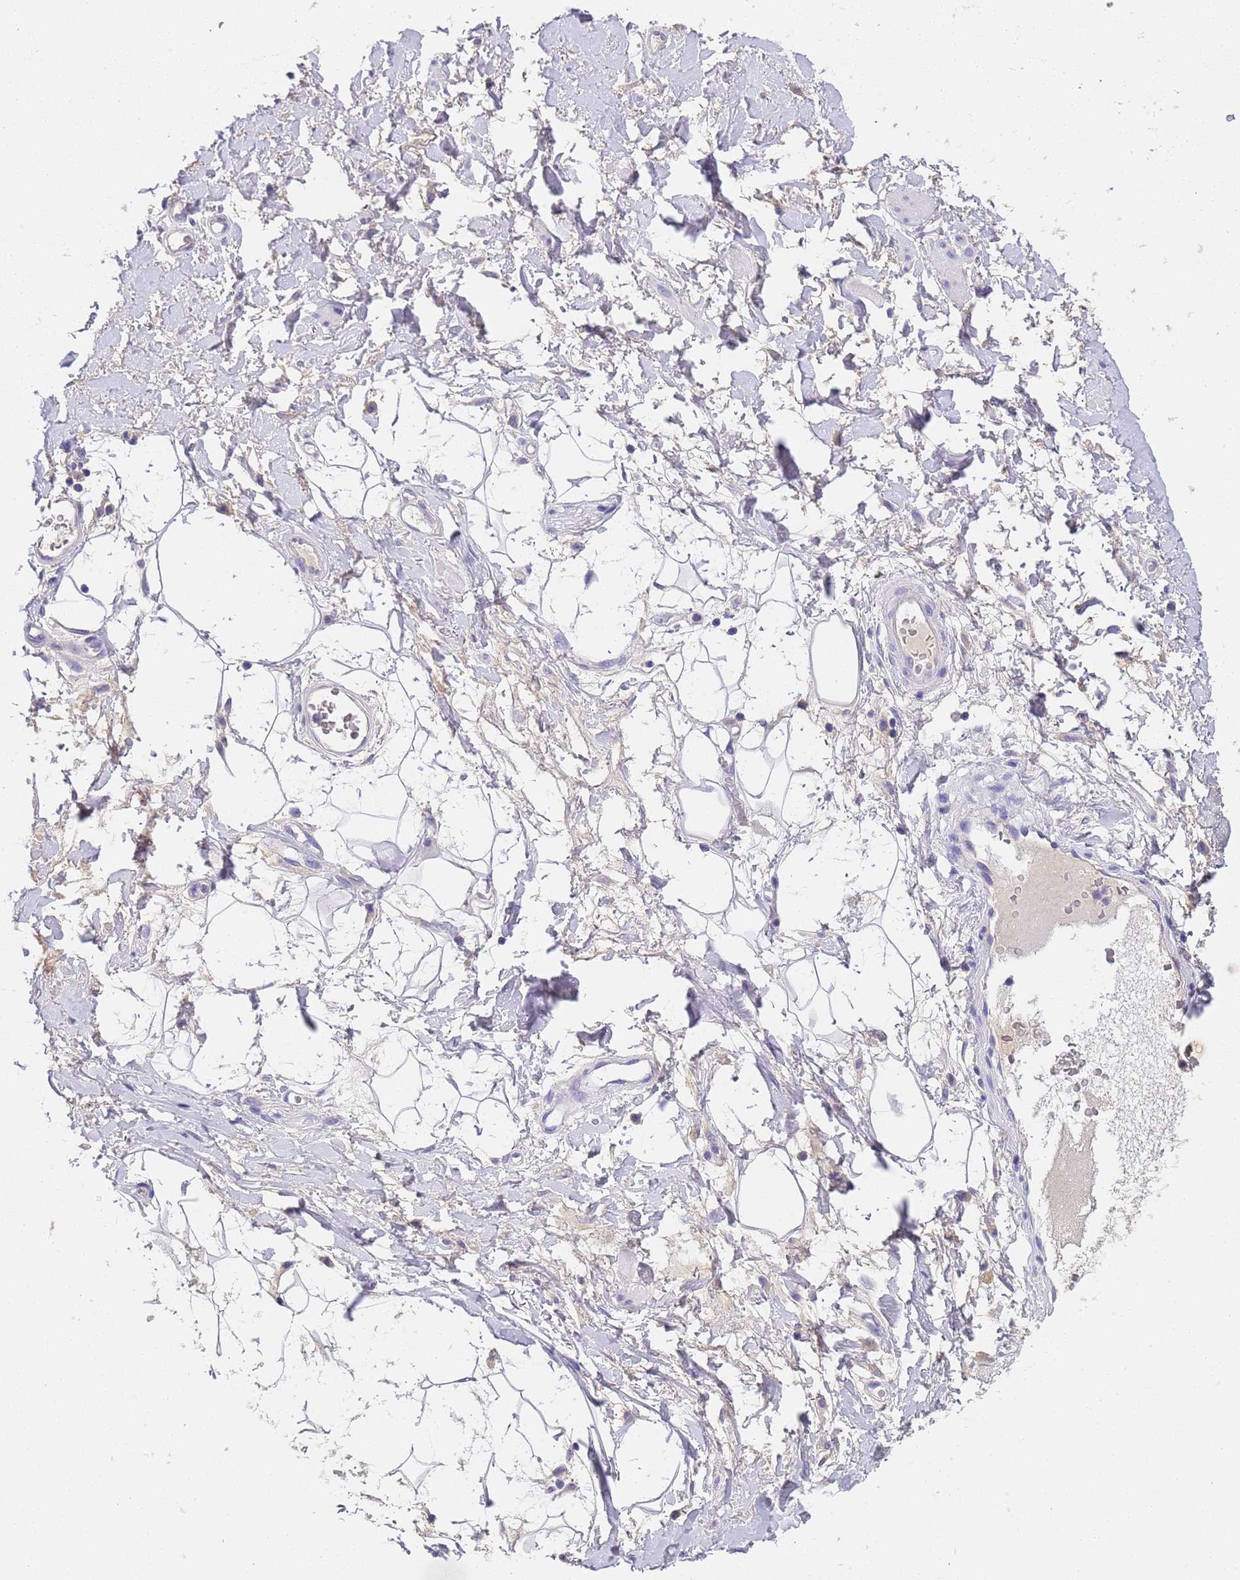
{"staining": {"intensity": "negative", "quantity": "none", "location": "none"}, "tissue": "adipose tissue", "cell_type": "Adipocytes", "image_type": "normal", "snomed": [{"axis": "morphology", "description": "Normal tissue, NOS"}, {"axis": "morphology", "description": "Adenocarcinoma, NOS"}, {"axis": "topography", "description": "Rectum"}, {"axis": "topography", "description": "Vagina"}, {"axis": "topography", "description": "Peripheral nerve tissue"}], "caption": "IHC micrograph of normal adipose tissue: human adipose tissue stained with DAB (3,3'-diaminobenzidine) shows no significant protein staining in adipocytes.", "gene": "SLC24A3", "patient": {"sex": "female", "age": 71}}